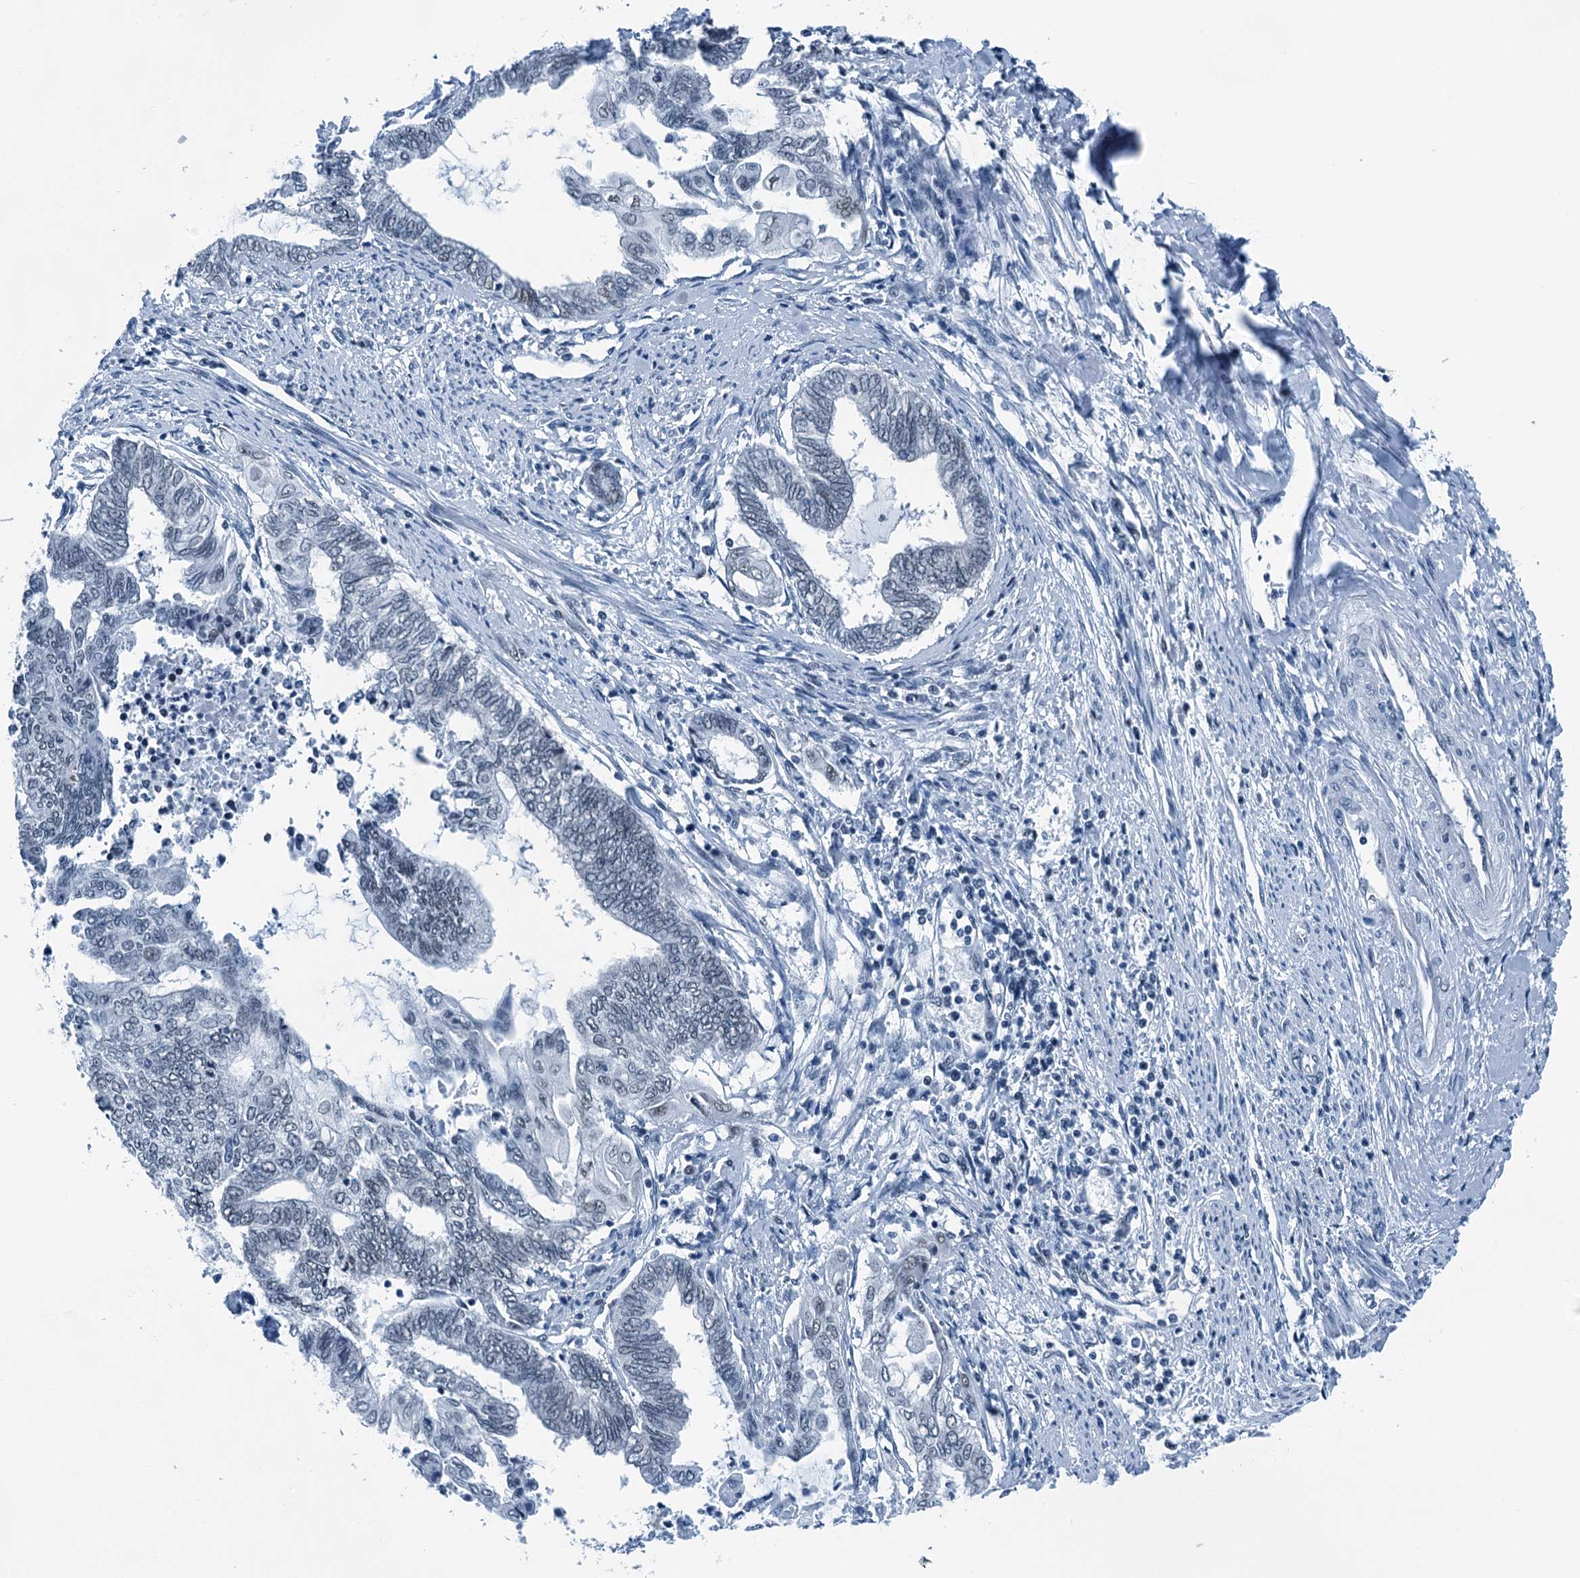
{"staining": {"intensity": "negative", "quantity": "none", "location": "none"}, "tissue": "endometrial cancer", "cell_type": "Tumor cells", "image_type": "cancer", "snomed": [{"axis": "morphology", "description": "Adenocarcinoma, NOS"}, {"axis": "topography", "description": "Uterus"}, {"axis": "topography", "description": "Endometrium"}], "caption": "Protein analysis of adenocarcinoma (endometrial) shows no significant staining in tumor cells.", "gene": "TRPT1", "patient": {"sex": "female", "age": 70}}